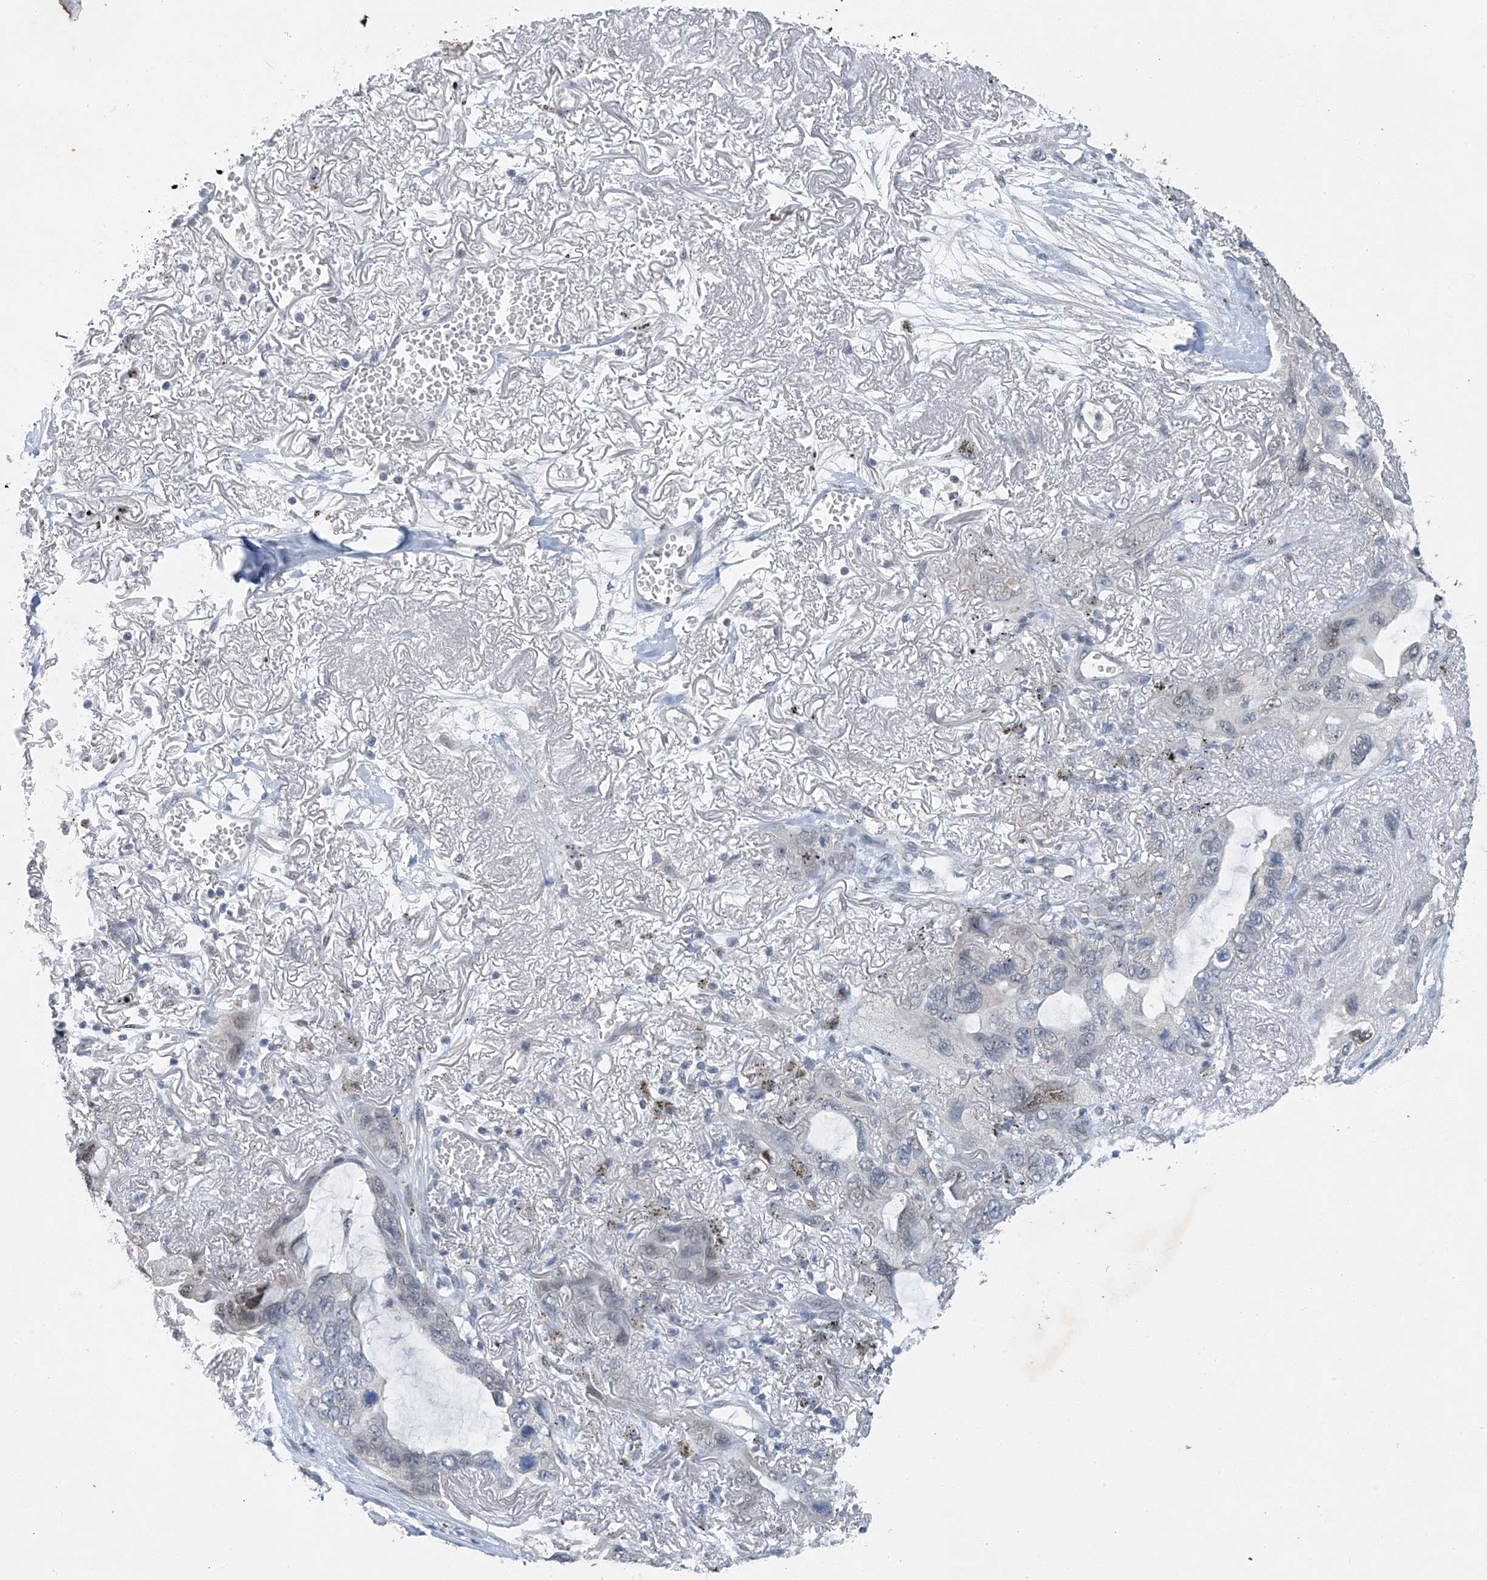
{"staining": {"intensity": "negative", "quantity": "none", "location": "none"}, "tissue": "lung cancer", "cell_type": "Tumor cells", "image_type": "cancer", "snomed": [{"axis": "morphology", "description": "Squamous cell carcinoma, NOS"}, {"axis": "topography", "description": "Lung"}], "caption": "This photomicrograph is of squamous cell carcinoma (lung) stained with immunohistochemistry (IHC) to label a protein in brown with the nuclei are counter-stained blue. There is no staining in tumor cells. The staining is performed using DAB brown chromogen with nuclei counter-stained in using hematoxylin.", "gene": "TAF8", "patient": {"sex": "female", "age": 73}}